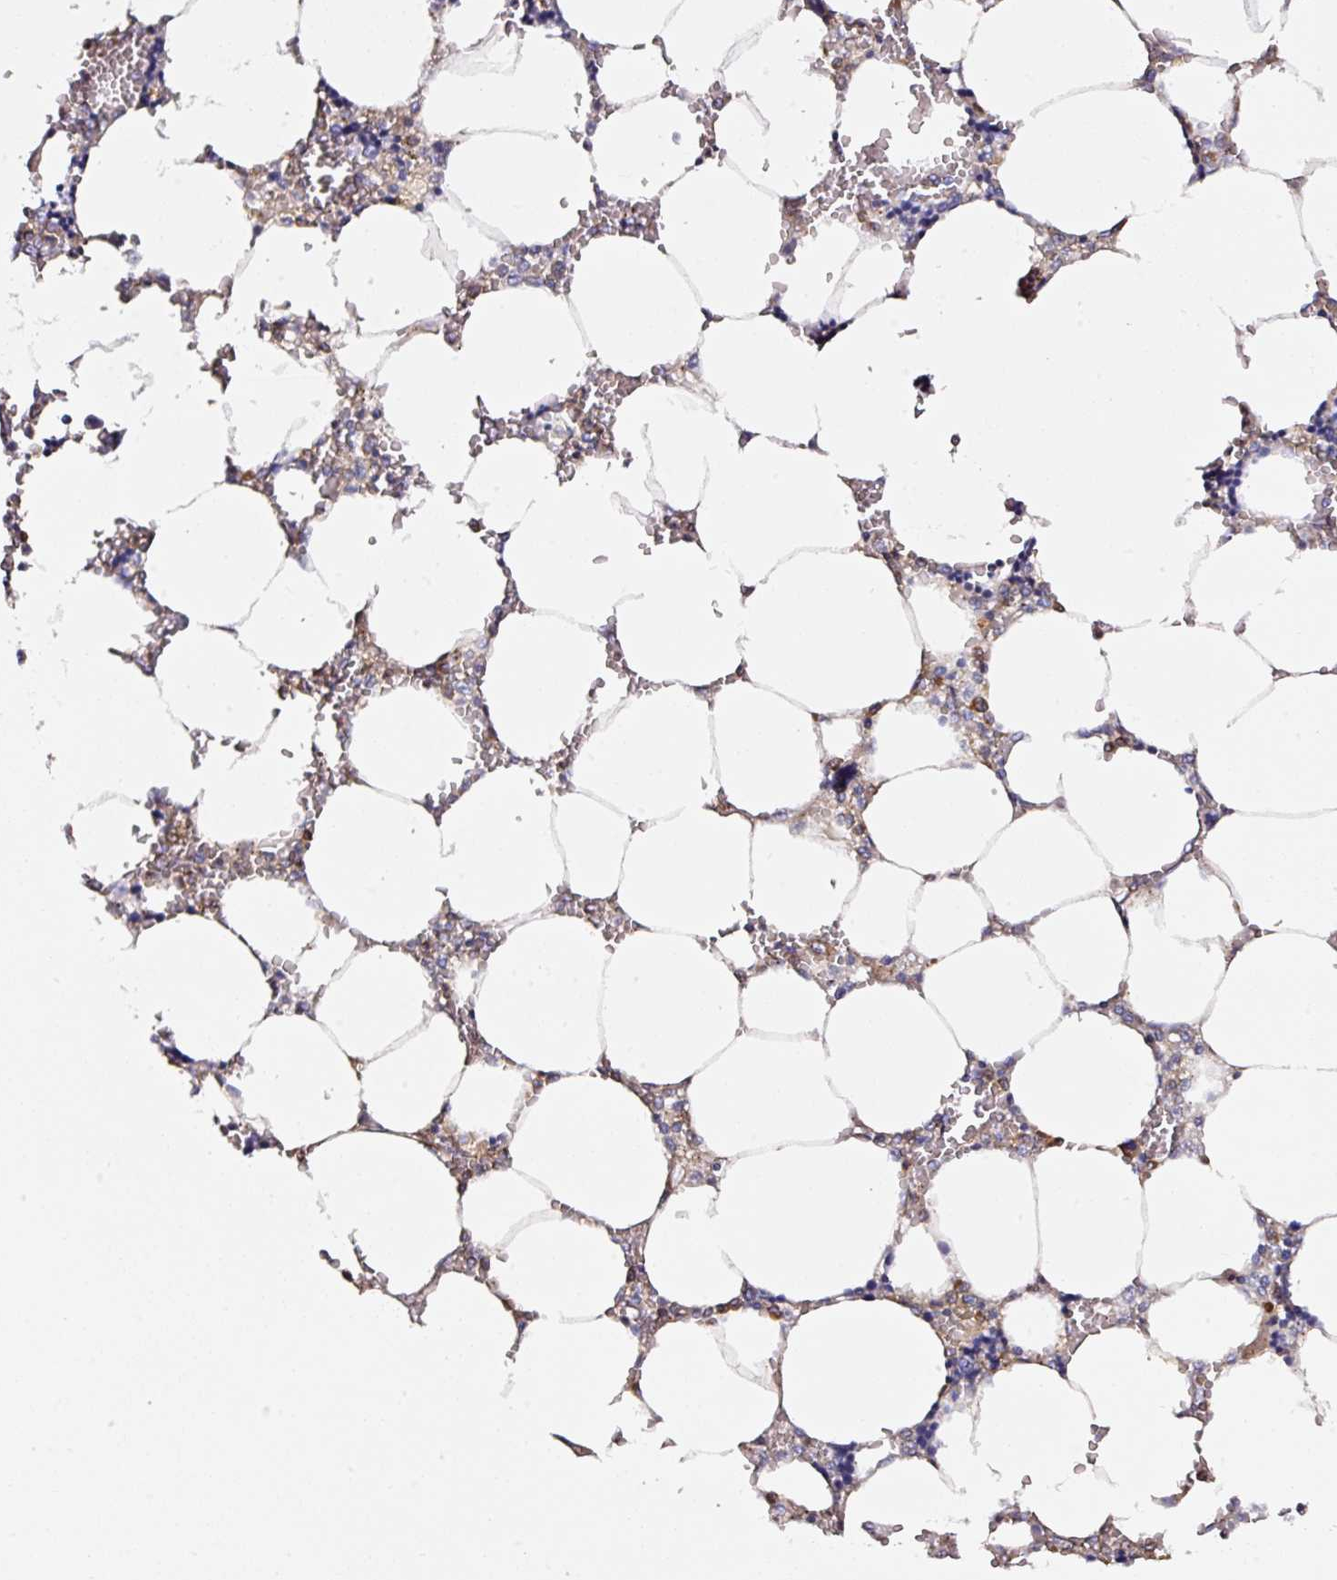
{"staining": {"intensity": "negative", "quantity": "none", "location": "none"}, "tissue": "bone marrow", "cell_type": "Hematopoietic cells", "image_type": "normal", "snomed": [{"axis": "morphology", "description": "Normal tissue, NOS"}, {"axis": "topography", "description": "Bone marrow"}], "caption": "DAB (3,3'-diaminobenzidine) immunohistochemical staining of benign bone marrow displays no significant positivity in hematopoietic cells.", "gene": "ANKRD20A1", "patient": {"sex": "male", "age": 64}}